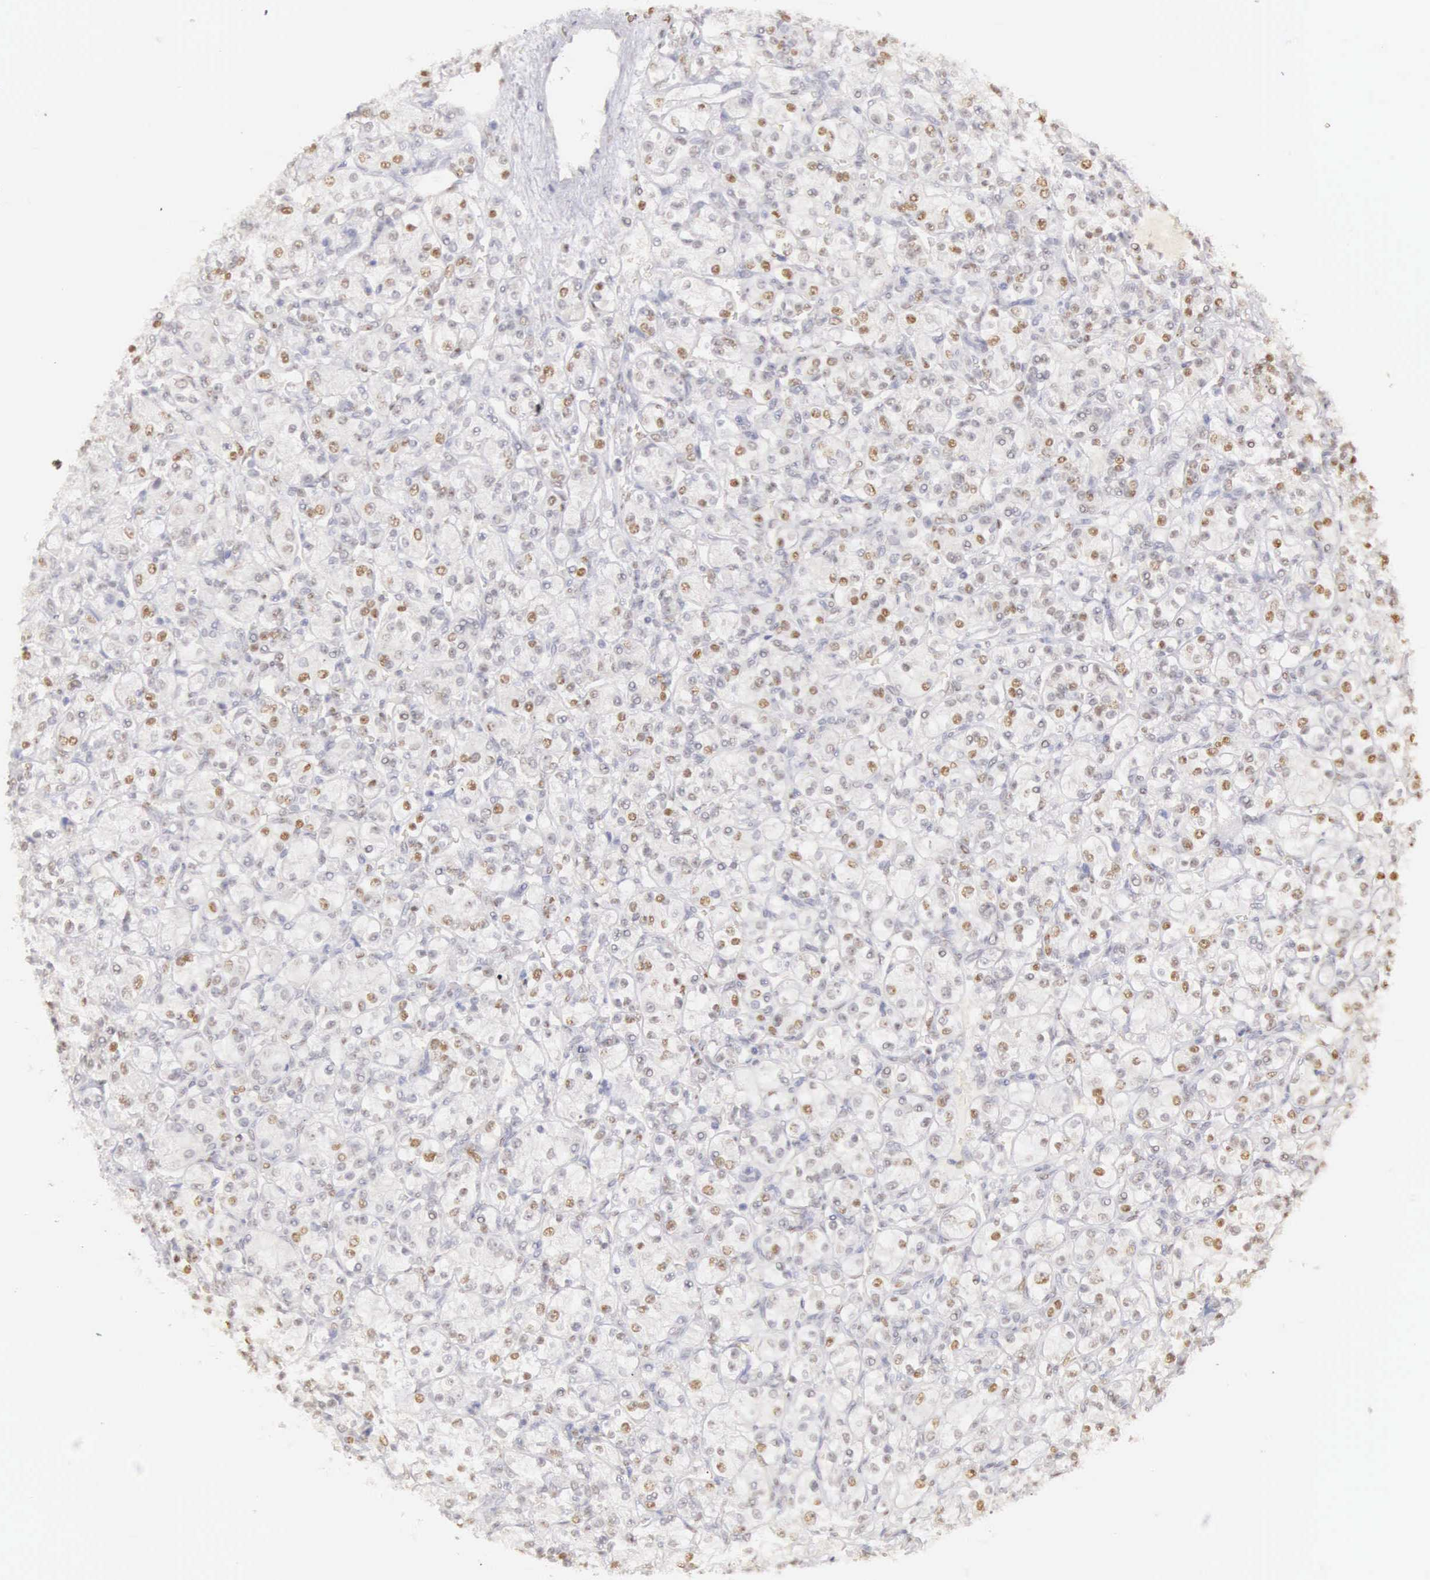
{"staining": {"intensity": "moderate", "quantity": "25%-75%", "location": "nuclear"}, "tissue": "renal cancer", "cell_type": "Tumor cells", "image_type": "cancer", "snomed": [{"axis": "morphology", "description": "Adenocarcinoma, NOS"}, {"axis": "topography", "description": "Kidney"}], "caption": "A brown stain highlights moderate nuclear positivity of a protein in adenocarcinoma (renal) tumor cells.", "gene": "UBA1", "patient": {"sex": "male", "age": 77}}